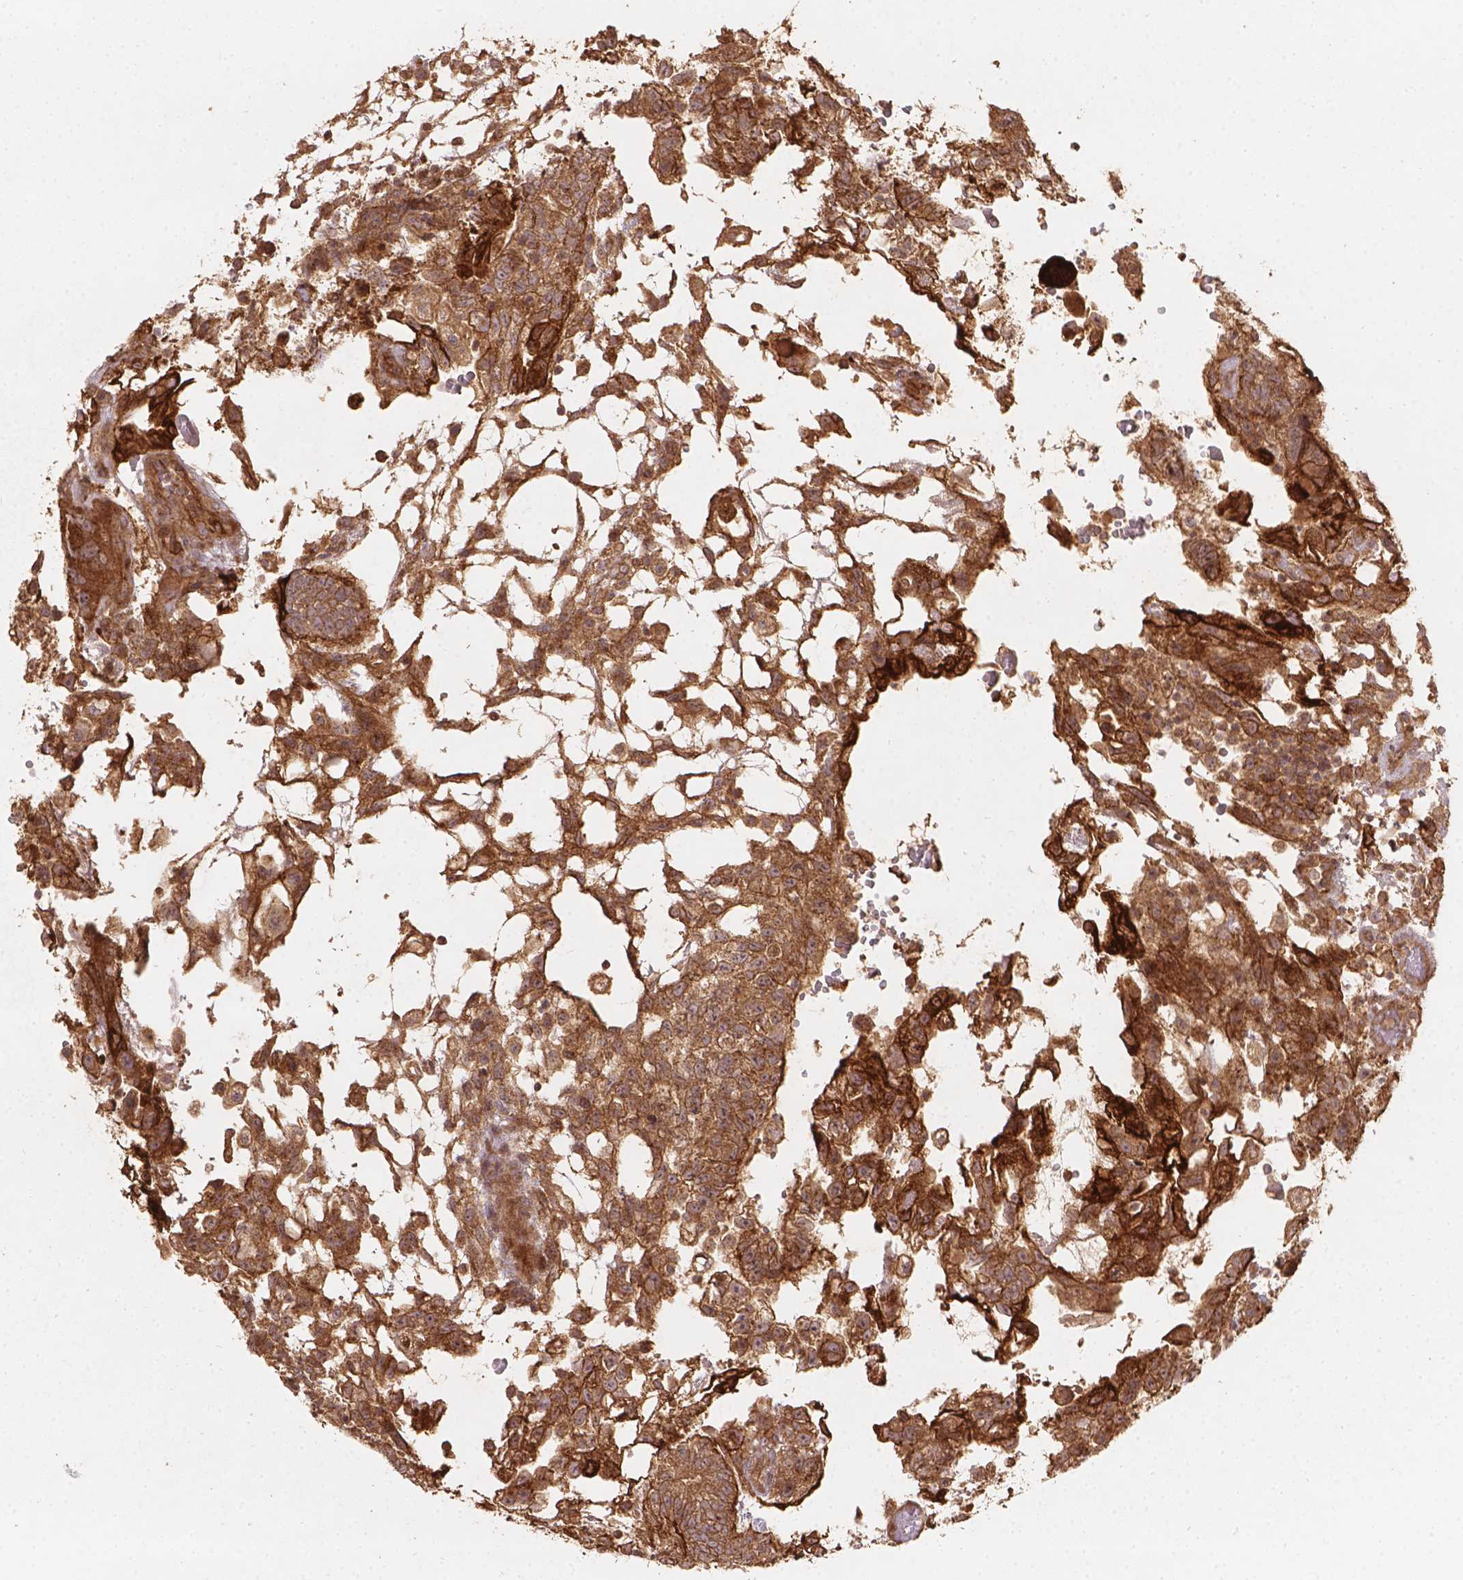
{"staining": {"intensity": "strong", "quantity": ">75%", "location": "cytoplasmic/membranous"}, "tissue": "testis cancer", "cell_type": "Tumor cells", "image_type": "cancer", "snomed": [{"axis": "morphology", "description": "Carcinoma, Embryonal, NOS"}, {"axis": "topography", "description": "Testis"}], "caption": "About >75% of tumor cells in embryonal carcinoma (testis) reveal strong cytoplasmic/membranous protein expression as visualized by brown immunohistochemical staining.", "gene": "XPR1", "patient": {"sex": "male", "age": 32}}